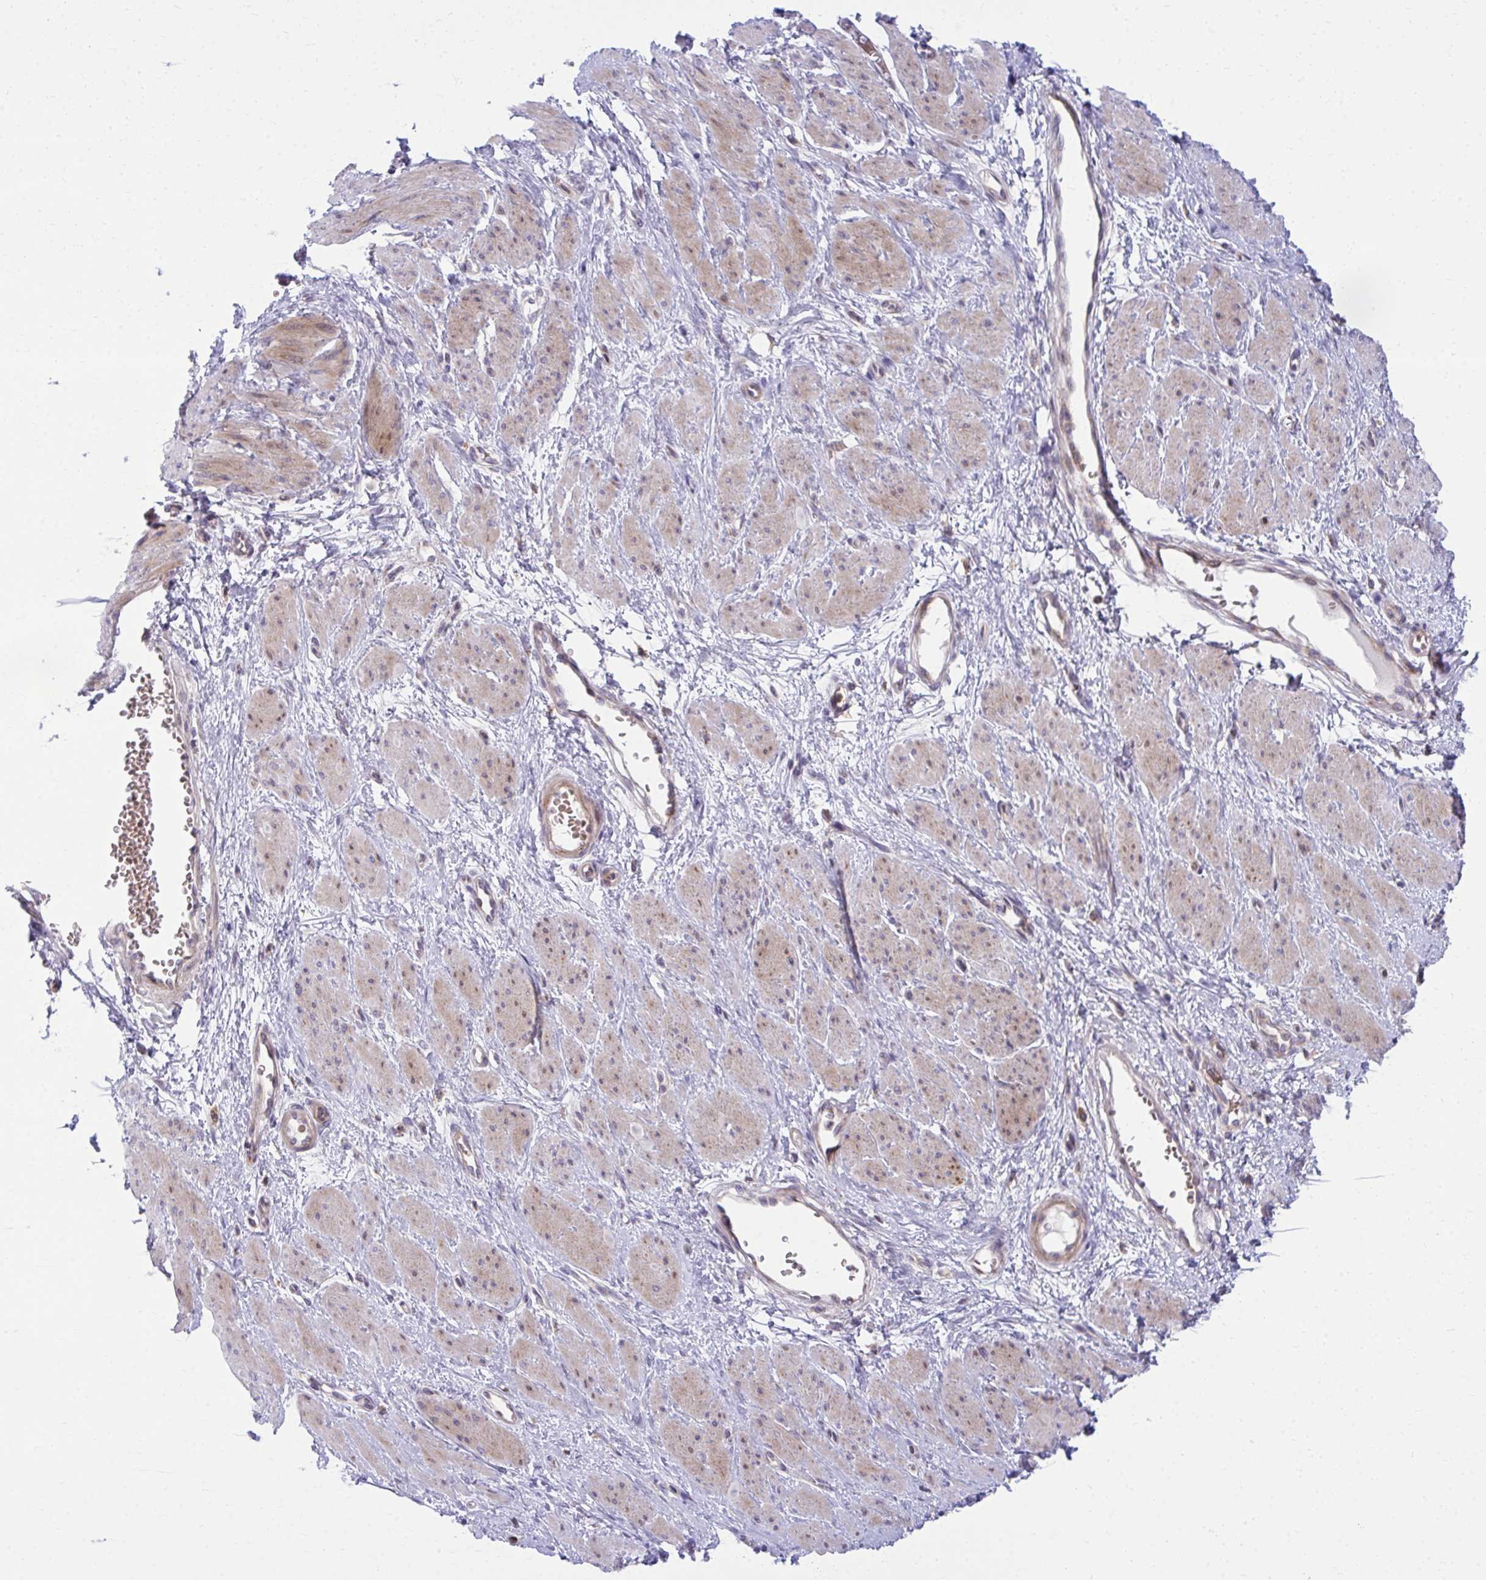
{"staining": {"intensity": "weak", "quantity": "25%-75%", "location": "cytoplasmic/membranous"}, "tissue": "smooth muscle", "cell_type": "Smooth muscle cells", "image_type": "normal", "snomed": [{"axis": "morphology", "description": "Normal tissue, NOS"}, {"axis": "topography", "description": "Smooth muscle"}, {"axis": "topography", "description": "Uterus"}], "caption": "Immunohistochemistry (IHC) micrograph of unremarkable smooth muscle stained for a protein (brown), which shows low levels of weak cytoplasmic/membranous staining in about 25%-75% of smooth muscle cells.", "gene": "C16orf54", "patient": {"sex": "female", "age": 39}}